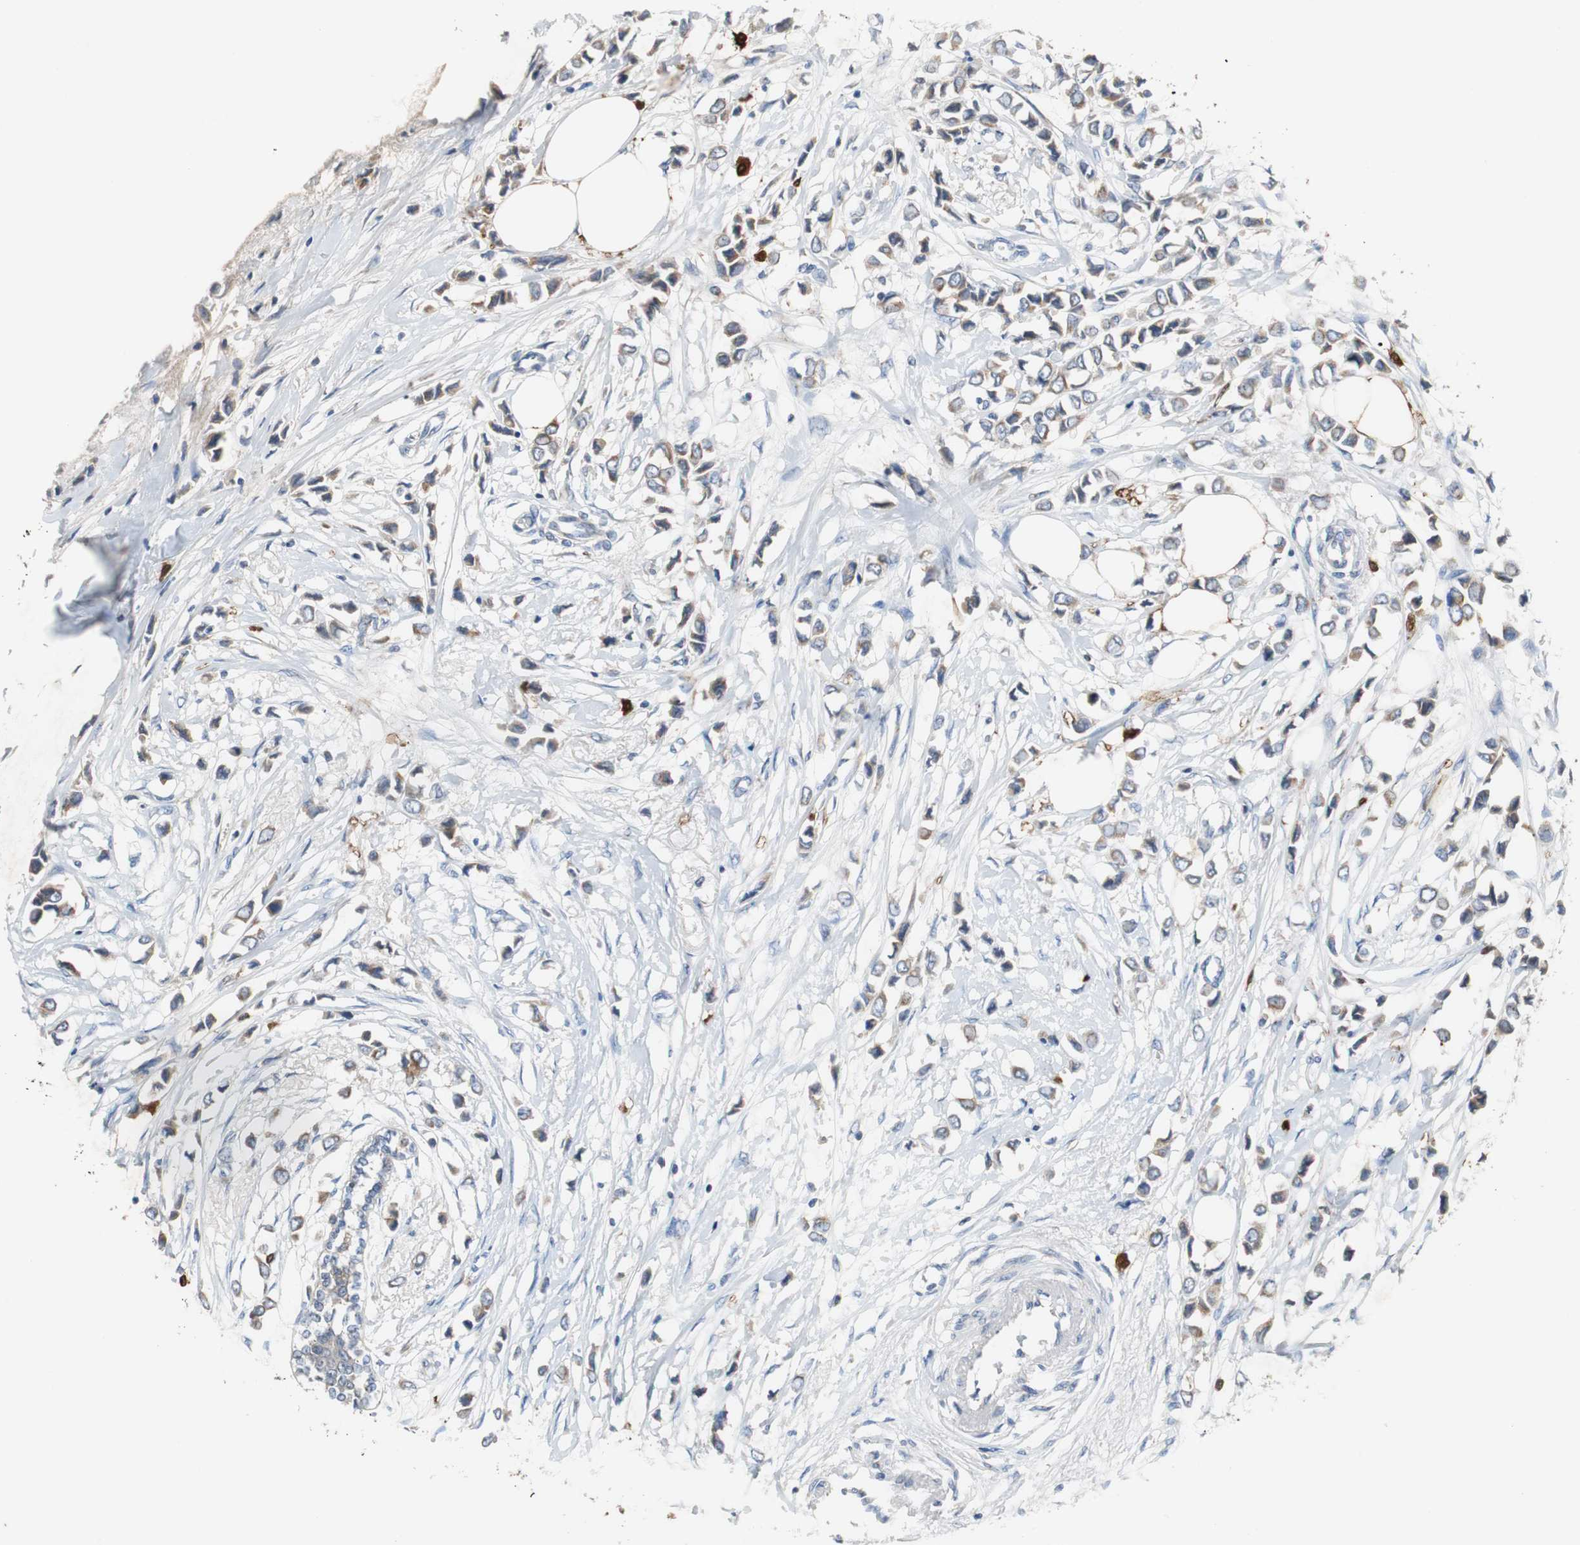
{"staining": {"intensity": "moderate", "quantity": ">75%", "location": "cytoplasmic/membranous"}, "tissue": "breast cancer", "cell_type": "Tumor cells", "image_type": "cancer", "snomed": [{"axis": "morphology", "description": "Lobular carcinoma"}, {"axis": "topography", "description": "Breast"}], "caption": "Immunohistochemistry staining of lobular carcinoma (breast), which shows medium levels of moderate cytoplasmic/membranous expression in about >75% of tumor cells indicating moderate cytoplasmic/membranous protein expression. The staining was performed using DAB (brown) for protein detection and nuclei were counterstained in hematoxylin (blue).", "gene": "CALB2", "patient": {"sex": "female", "age": 51}}